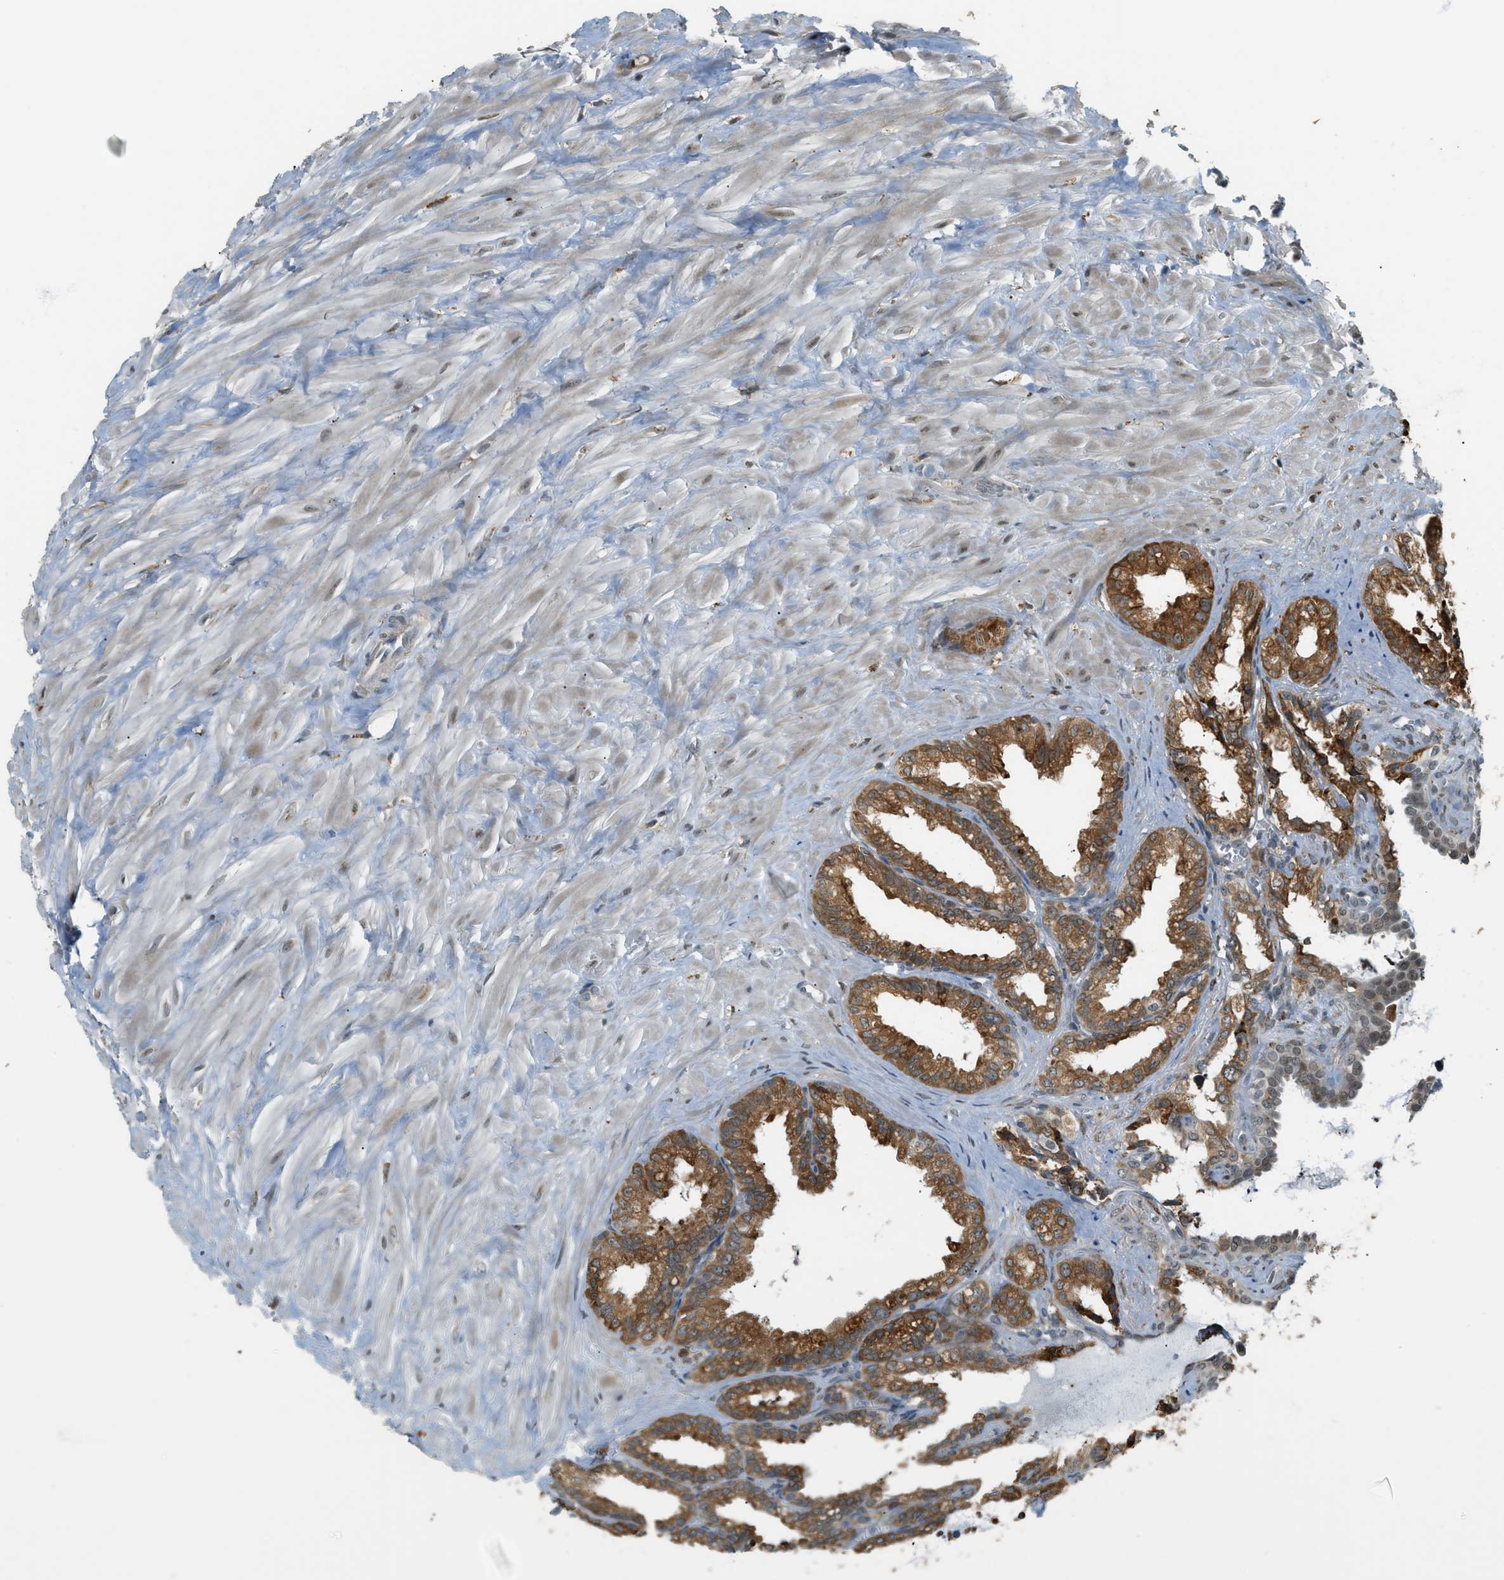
{"staining": {"intensity": "strong", "quantity": ">75%", "location": "cytoplasmic/membranous"}, "tissue": "seminal vesicle", "cell_type": "Glandular cells", "image_type": "normal", "snomed": [{"axis": "morphology", "description": "Normal tissue, NOS"}, {"axis": "topography", "description": "Seminal veicle"}], "caption": "Protein staining by immunohistochemistry (IHC) displays strong cytoplasmic/membranous staining in about >75% of glandular cells in benign seminal vesicle. The staining was performed using DAB to visualize the protein expression in brown, while the nuclei were stained in blue with hematoxylin (Magnification: 20x).", "gene": "SEMA4D", "patient": {"sex": "male", "age": 64}}